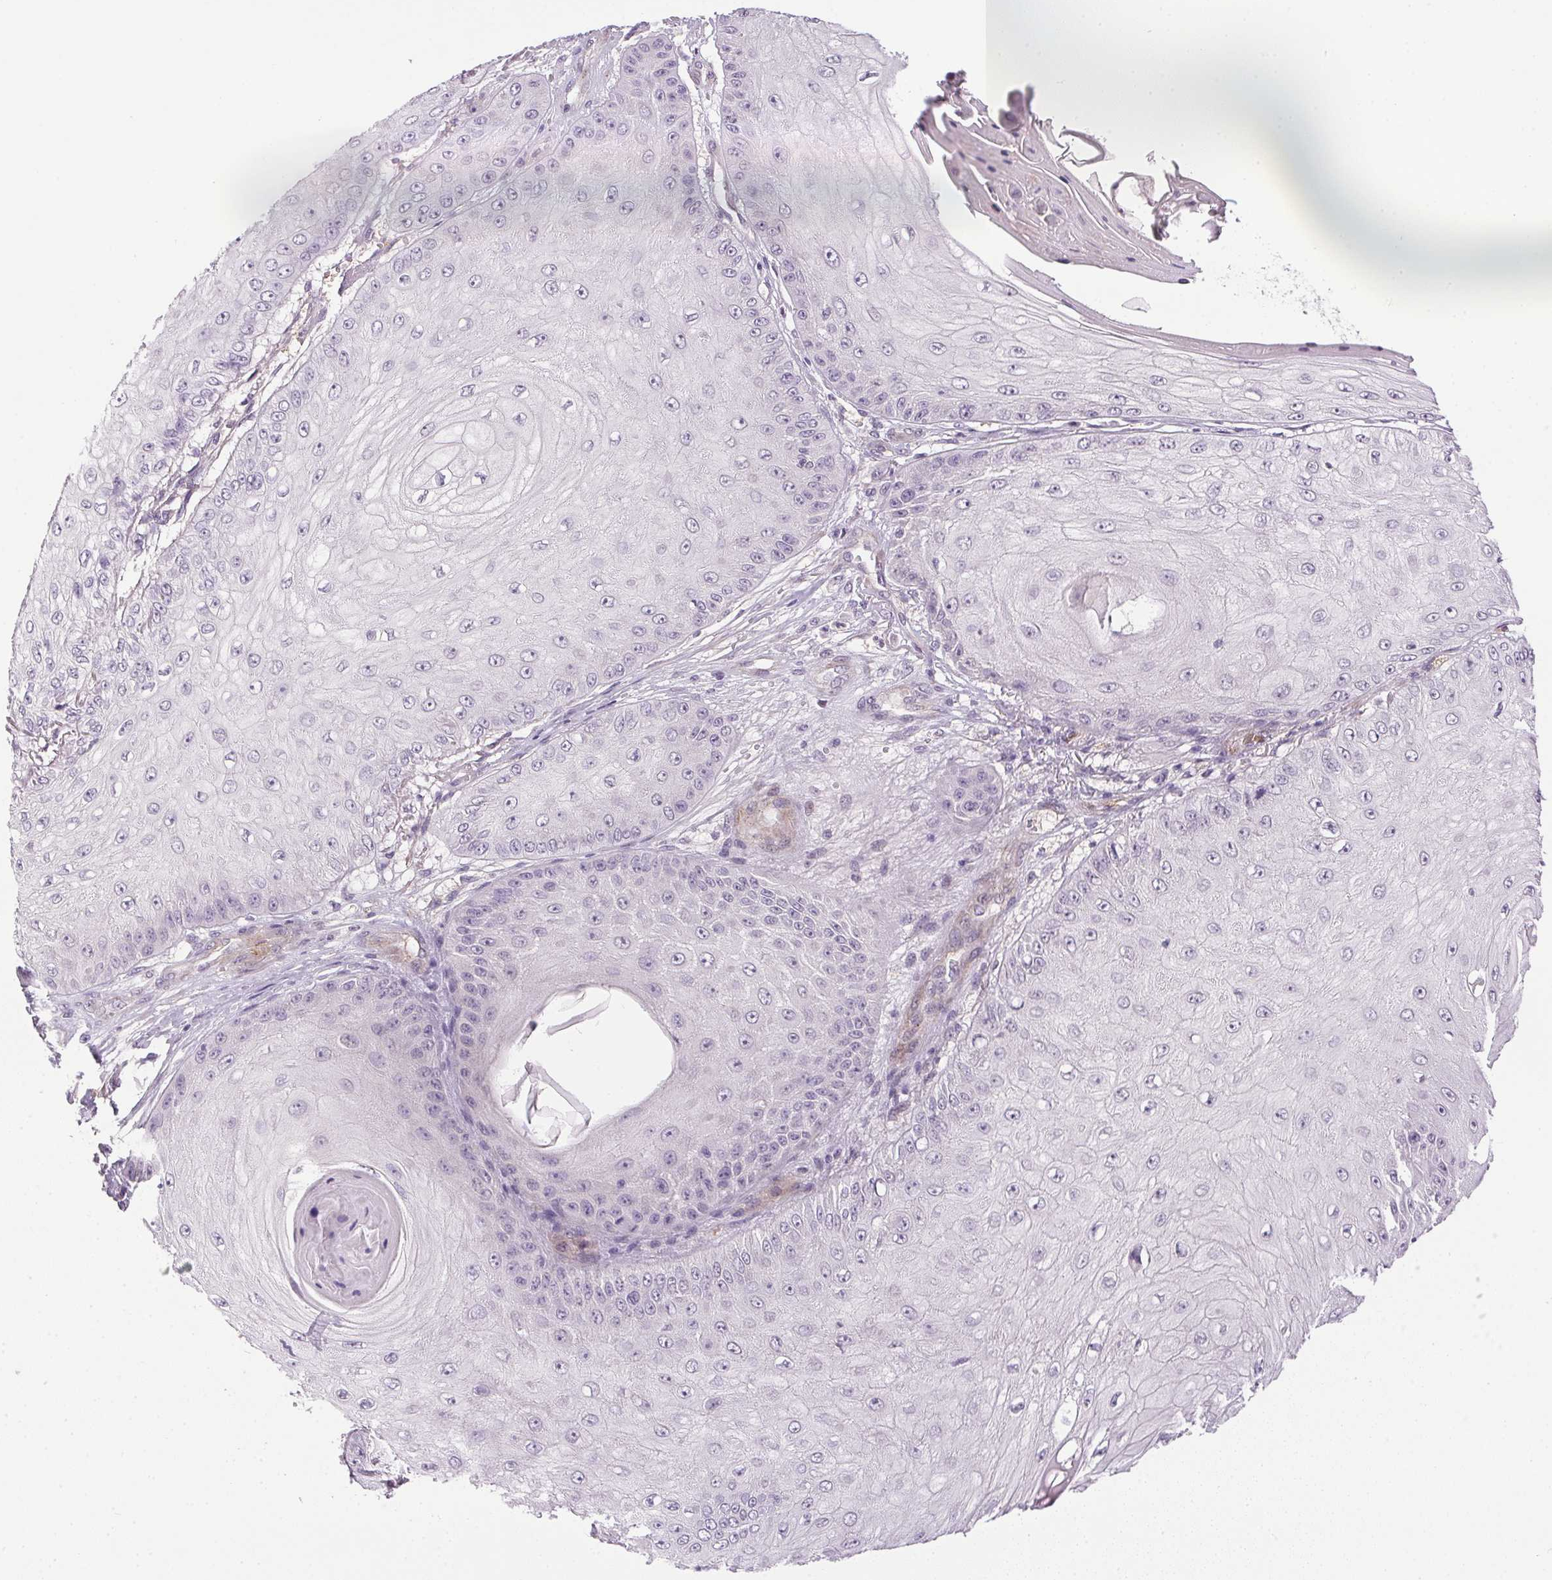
{"staining": {"intensity": "negative", "quantity": "none", "location": "none"}, "tissue": "skin cancer", "cell_type": "Tumor cells", "image_type": "cancer", "snomed": [{"axis": "morphology", "description": "Squamous cell carcinoma, NOS"}, {"axis": "topography", "description": "Skin"}], "caption": "Immunohistochemistry micrograph of neoplastic tissue: squamous cell carcinoma (skin) stained with DAB (3,3'-diaminobenzidine) demonstrates no significant protein positivity in tumor cells.", "gene": "PRL", "patient": {"sex": "male", "age": 70}}